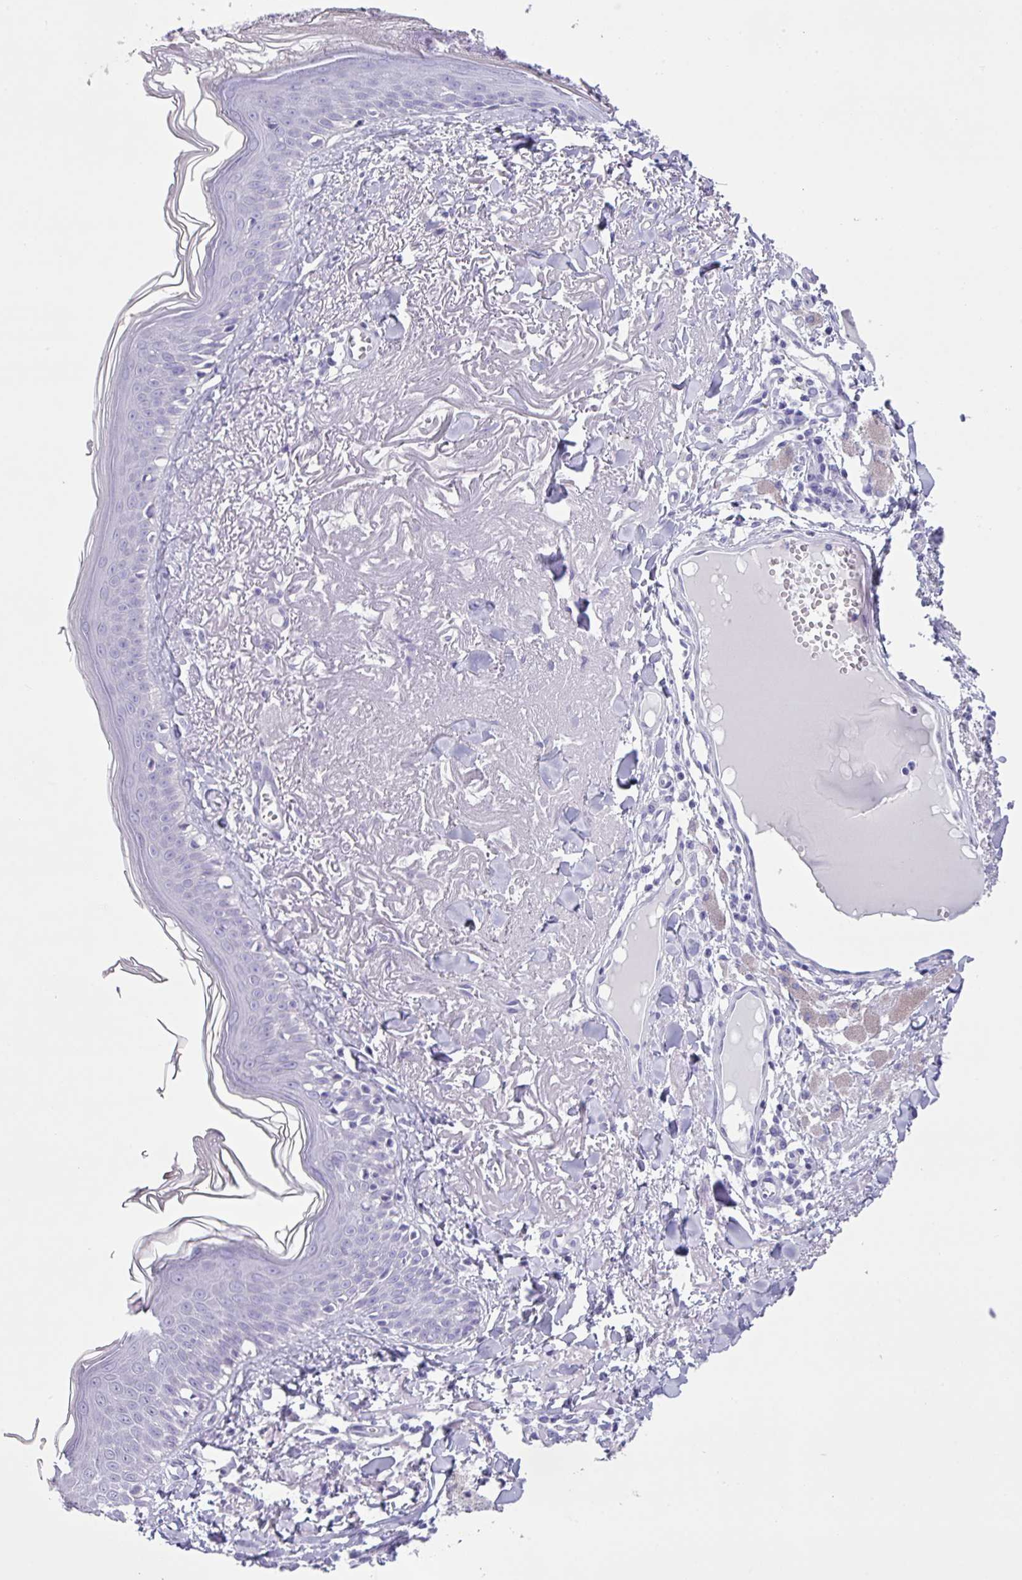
{"staining": {"intensity": "negative", "quantity": "none", "location": "none"}, "tissue": "skin", "cell_type": "Fibroblasts", "image_type": "normal", "snomed": [{"axis": "morphology", "description": "Normal tissue, NOS"}, {"axis": "morphology", "description": "Malignant melanoma, NOS"}, {"axis": "topography", "description": "Skin"}], "caption": "IHC histopathology image of benign human skin stained for a protein (brown), which reveals no positivity in fibroblasts.", "gene": "AGO3", "patient": {"sex": "male", "age": 80}}